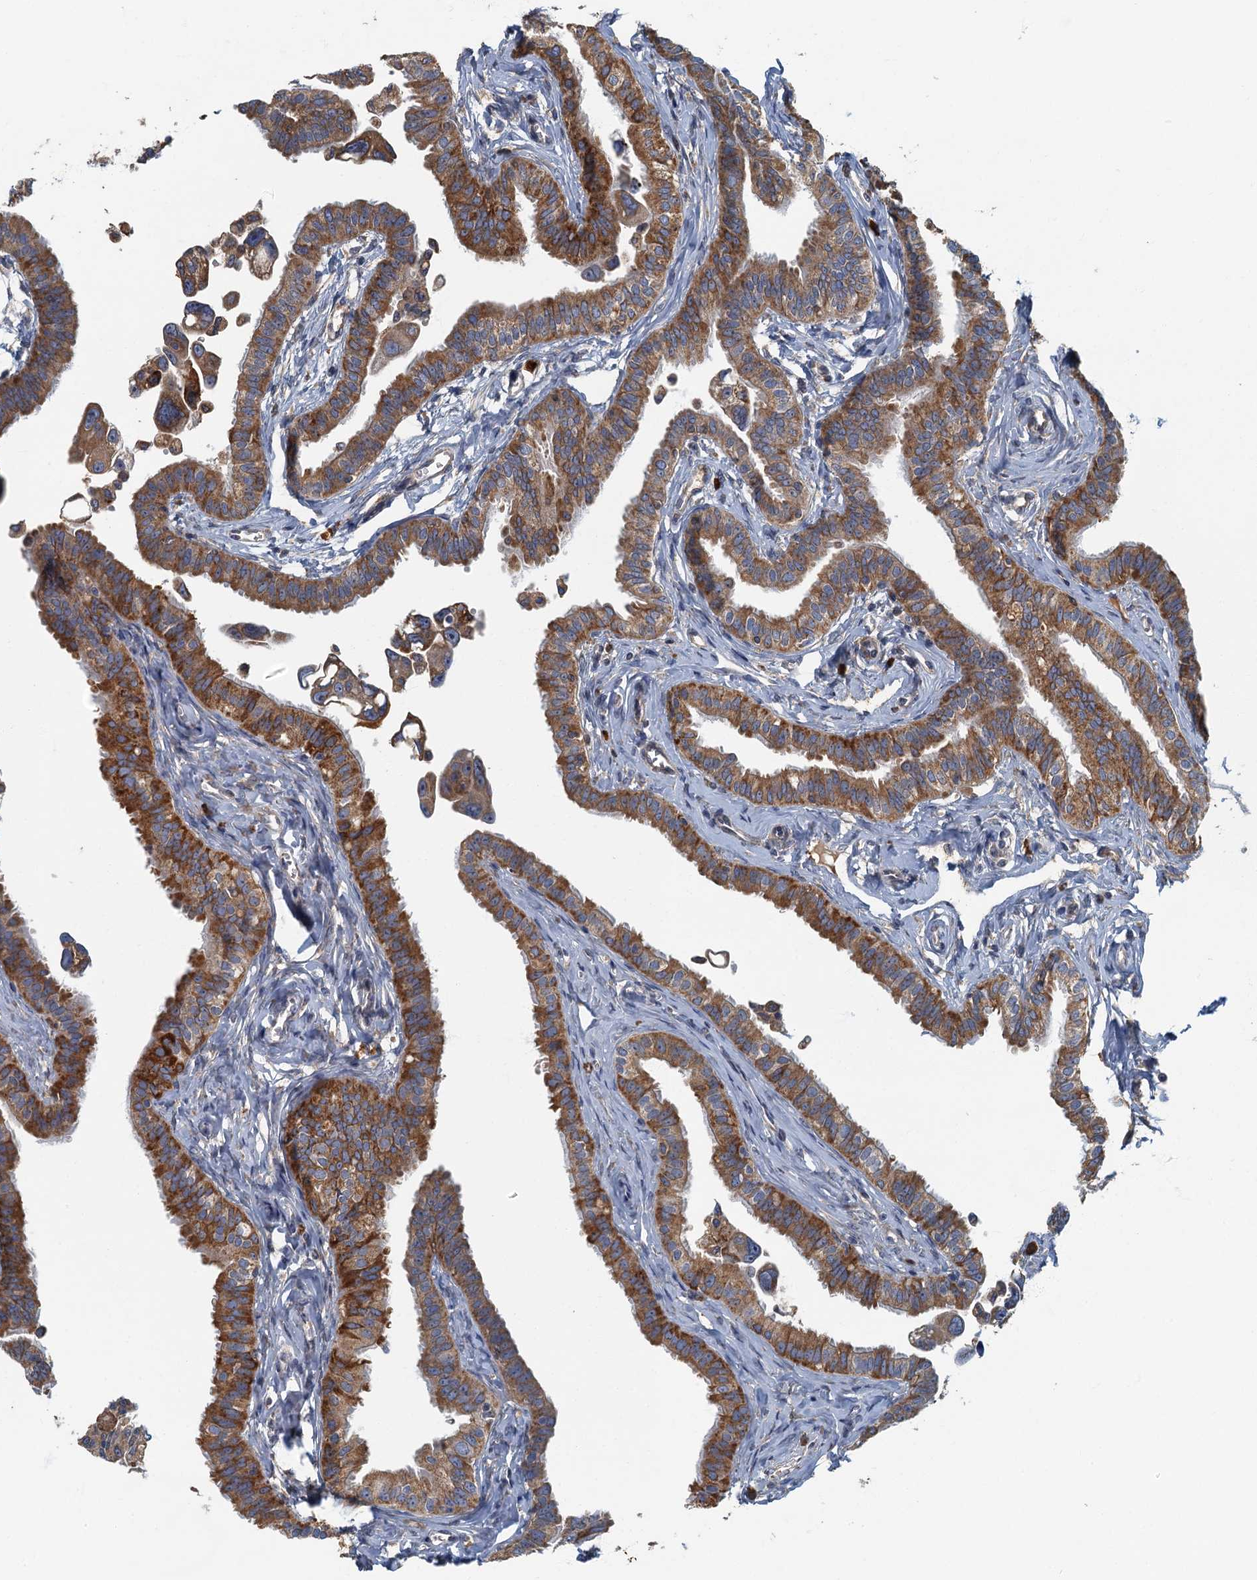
{"staining": {"intensity": "strong", "quantity": ">75%", "location": "cytoplasmic/membranous"}, "tissue": "fallopian tube", "cell_type": "Glandular cells", "image_type": "normal", "snomed": [{"axis": "morphology", "description": "Normal tissue, NOS"}, {"axis": "morphology", "description": "Carcinoma, NOS"}, {"axis": "topography", "description": "Fallopian tube"}, {"axis": "topography", "description": "Ovary"}], "caption": "Protein staining of benign fallopian tube demonstrates strong cytoplasmic/membranous expression in approximately >75% of glandular cells.", "gene": "SPDYC", "patient": {"sex": "female", "age": 59}}